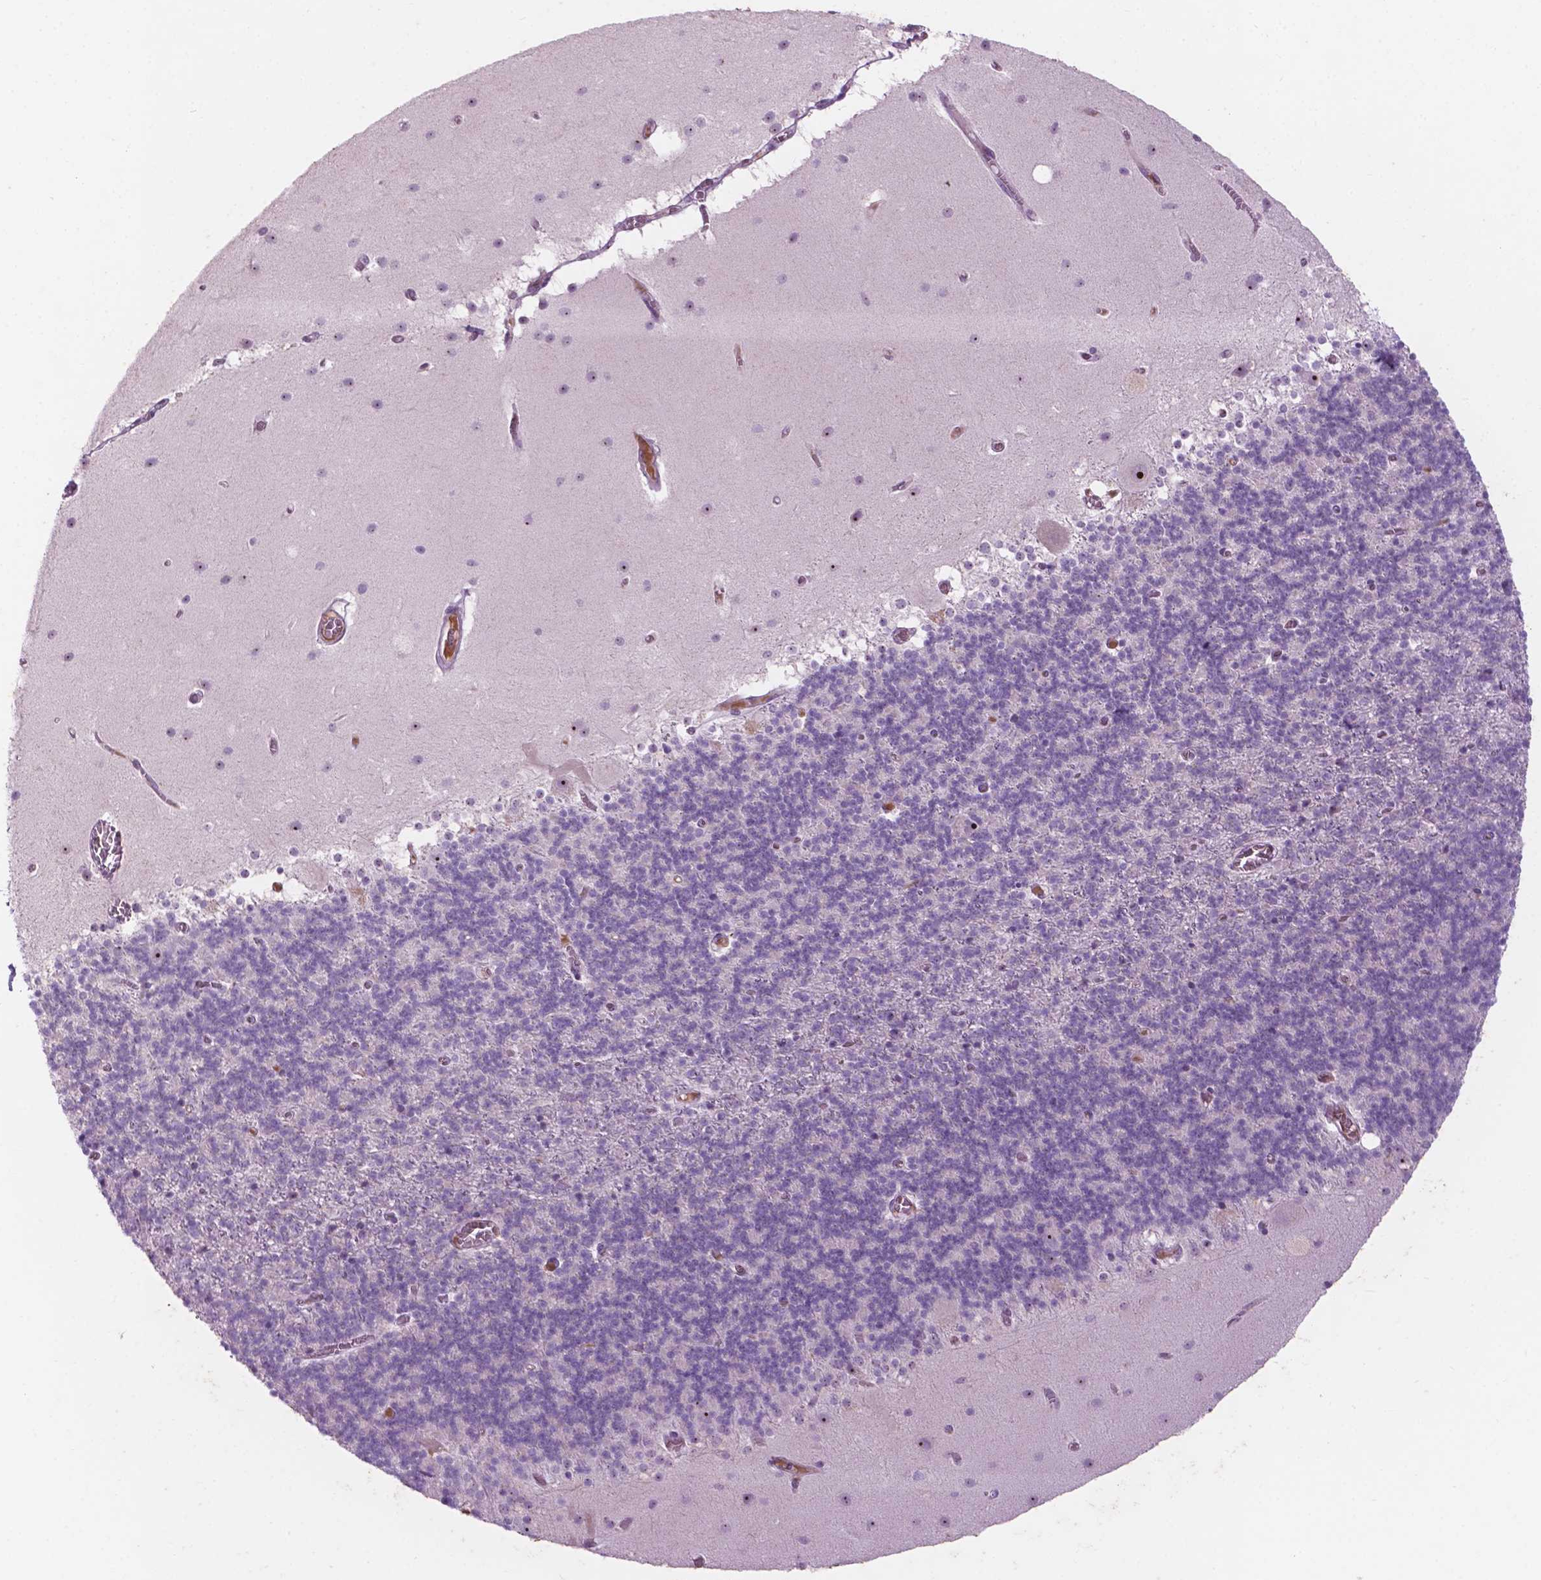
{"staining": {"intensity": "negative", "quantity": "none", "location": "none"}, "tissue": "cerebellum", "cell_type": "Cells in granular layer", "image_type": "normal", "snomed": [{"axis": "morphology", "description": "Normal tissue, NOS"}, {"axis": "topography", "description": "Cerebellum"}], "caption": "Immunohistochemical staining of benign cerebellum displays no significant positivity in cells in granular layer. (Immunohistochemistry, brightfield microscopy, high magnification).", "gene": "ZNF853", "patient": {"sex": "male", "age": 70}}